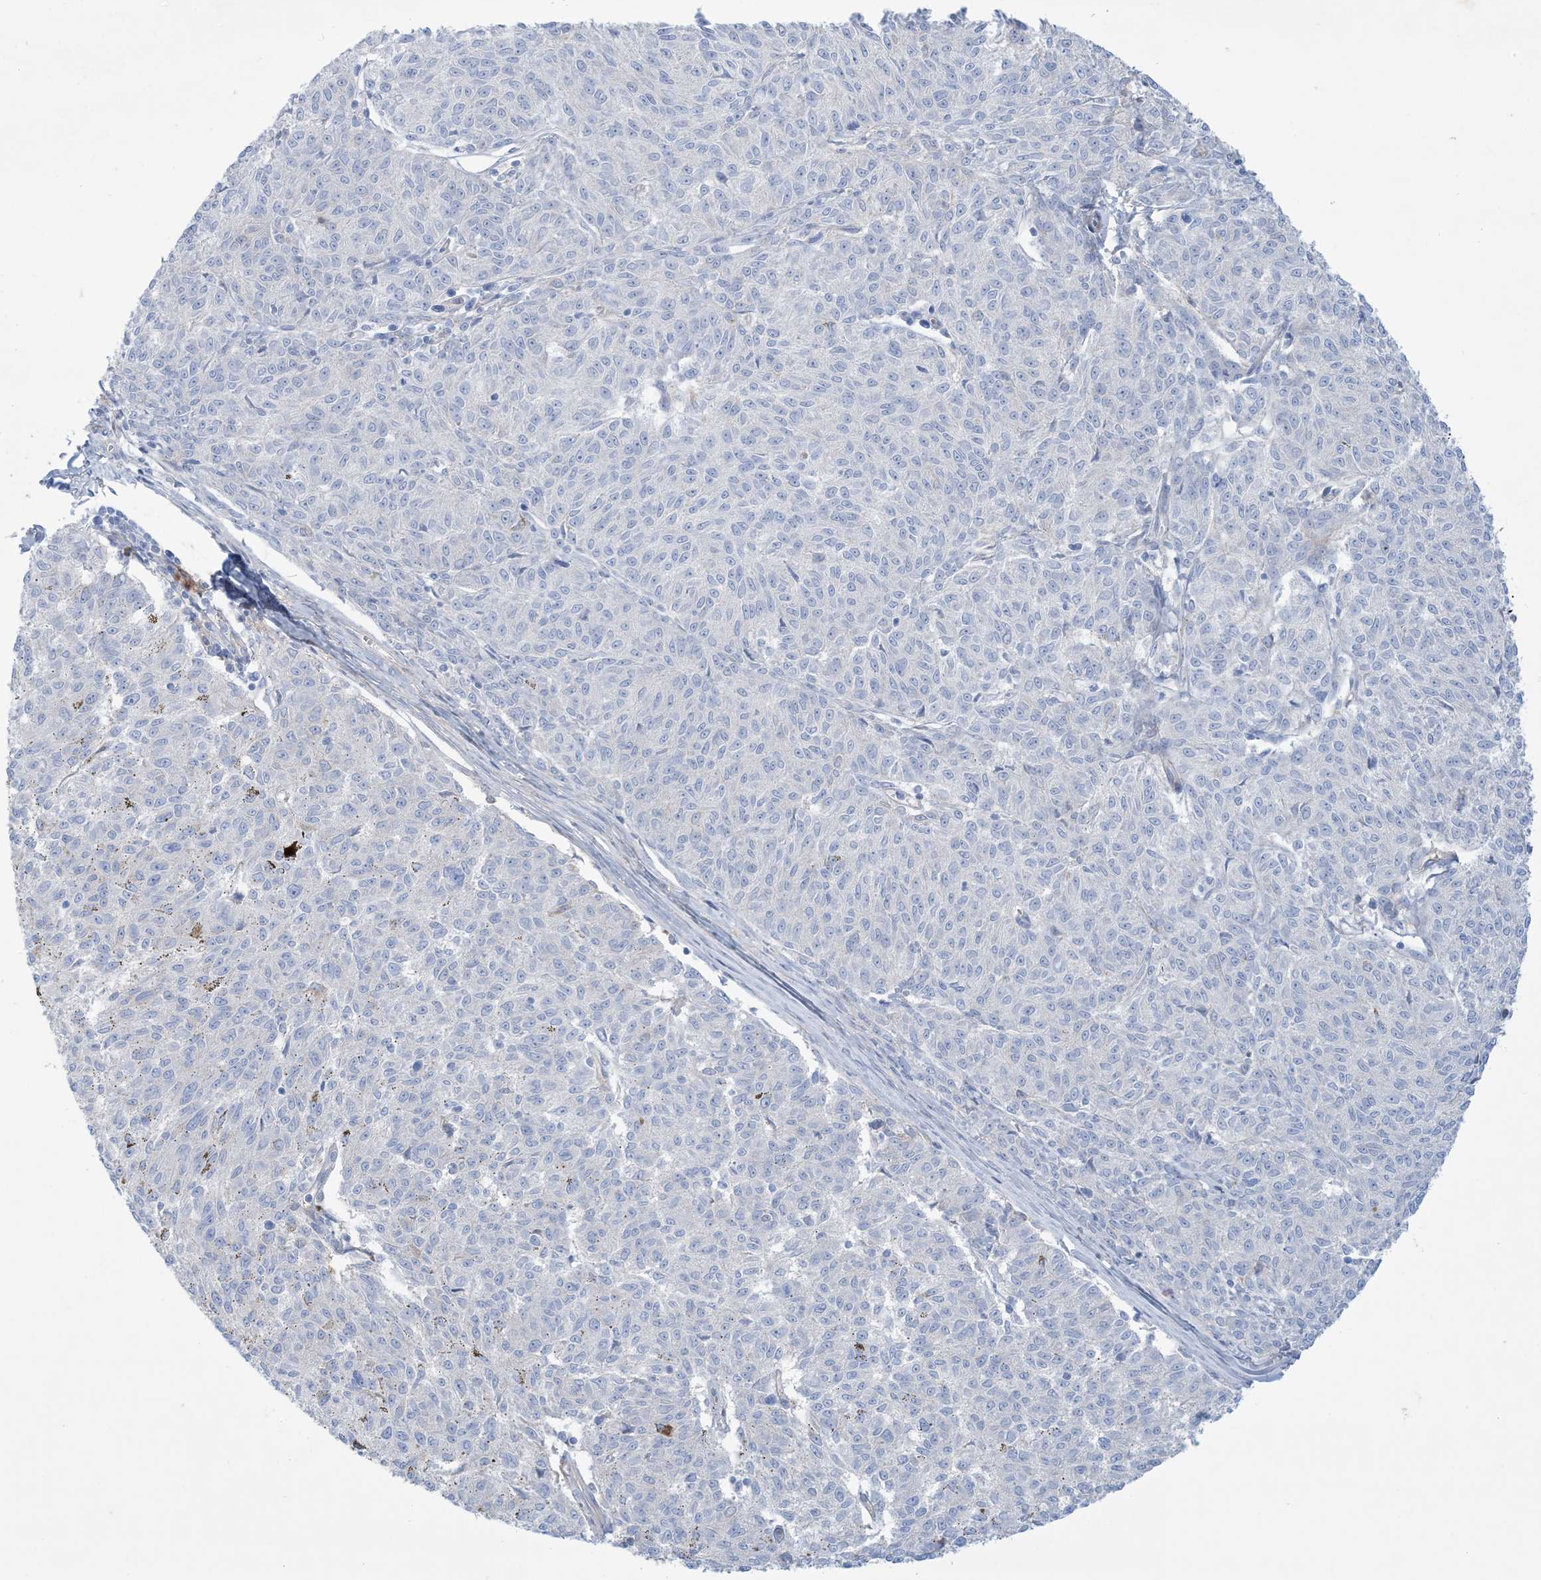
{"staining": {"intensity": "negative", "quantity": "none", "location": "none"}, "tissue": "melanoma", "cell_type": "Tumor cells", "image_type": "cancer", "snomed": [{"axis": "morphology", "description": "Malignant melanoma, NOS"}, {"axis": "topography", "description": "Skin"}], "caption": "Human melanoma stained for a protein using IHC reveals no staining in tumor cells.", "gene": "ATP11C", "patient": {"sex": "female", "age": 72}}